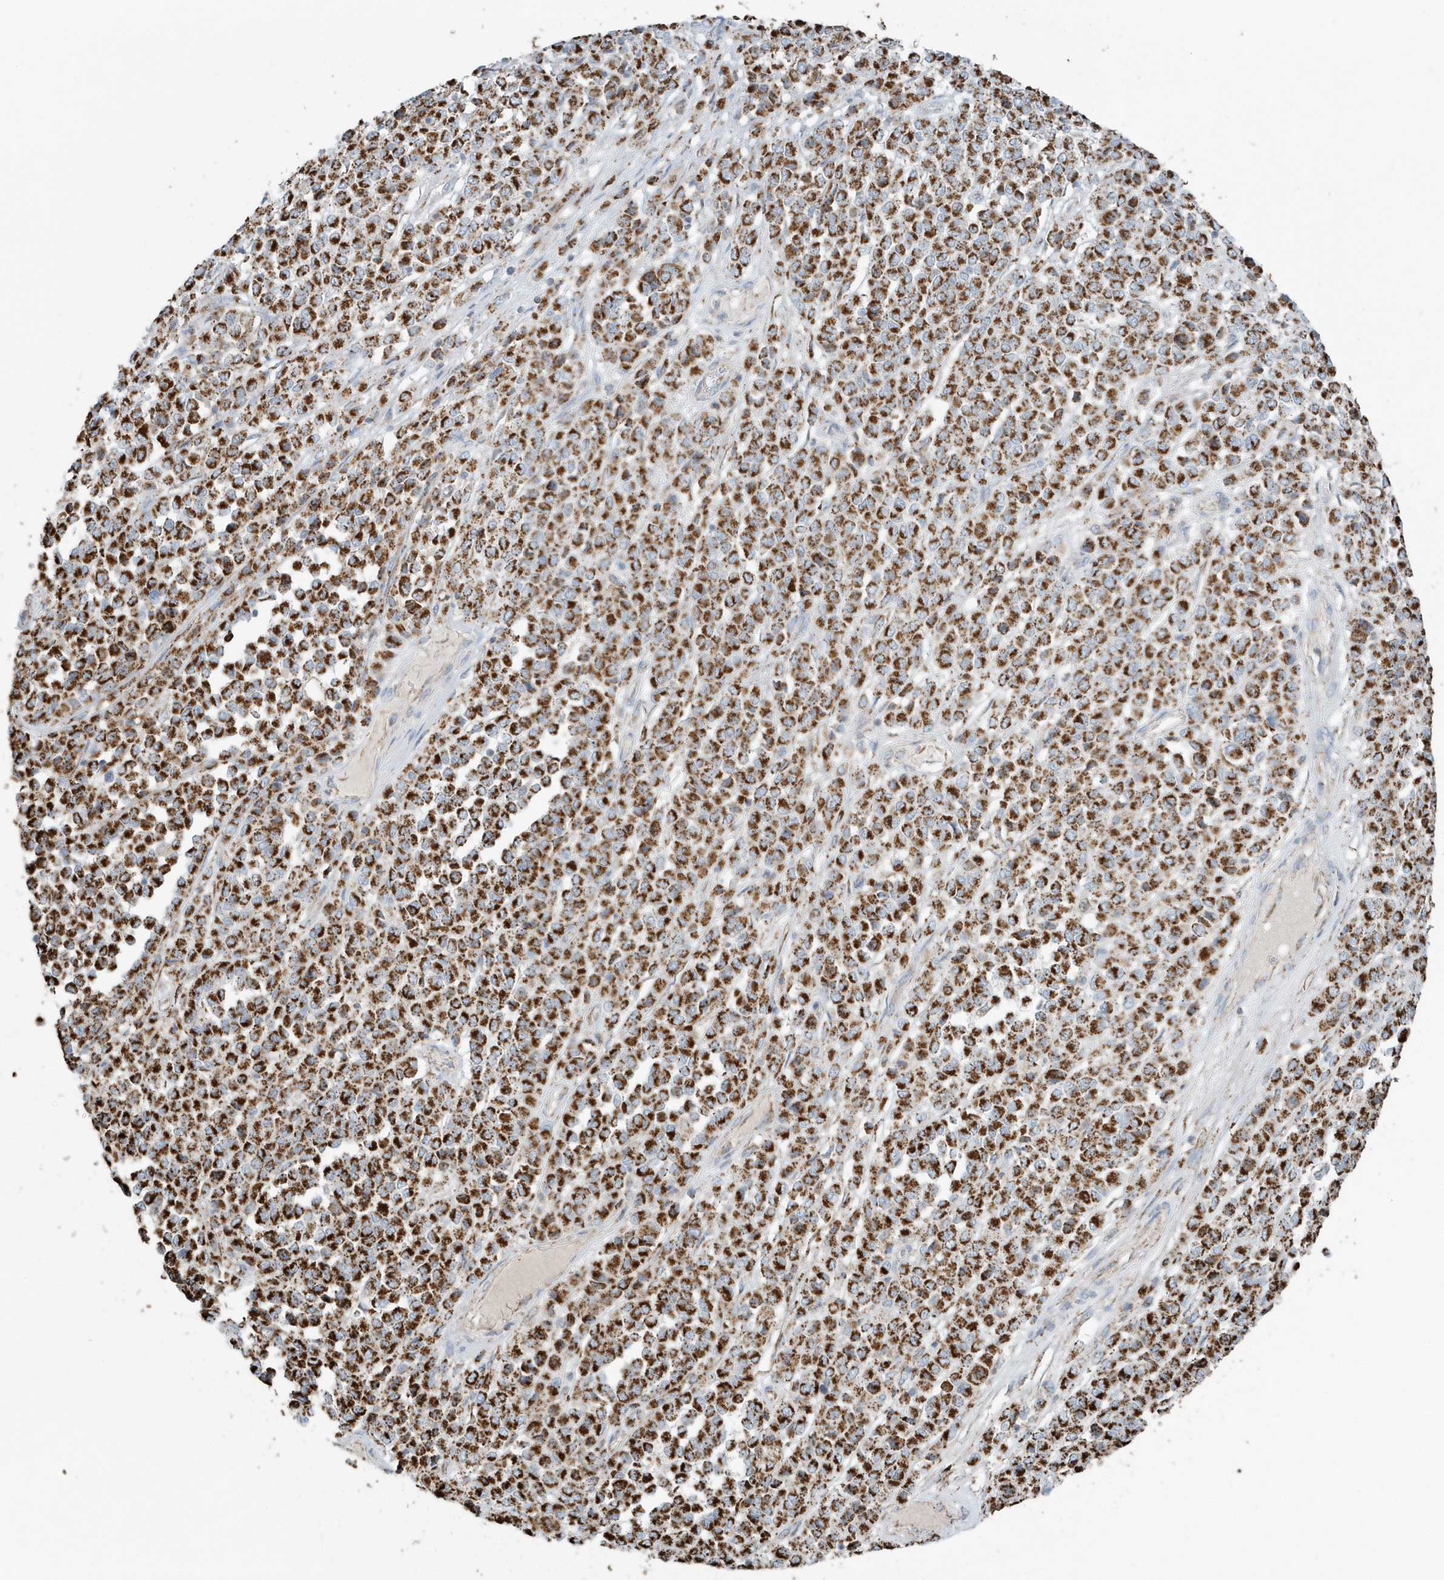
{"staining": {"intensity": "strong", "quantity": ">75%", "location": "cytoplasmic/membranous"}, "tissue": "melanoma", "cell_type": "Tumor cells", "image_type": "cancer", "snomed": [{"axis": "morphology", "description": "Malignant melanoma, Metastatic site"}, {"axis": "topography", "description": "Pancreas"}], "caption": "A brown stain labels strong cytoplasmic/membranous staining of a protein in melanoma tumor cells.", "gene": "RAB11FIP3", "patient": {"sex": "female", "age": 30}}